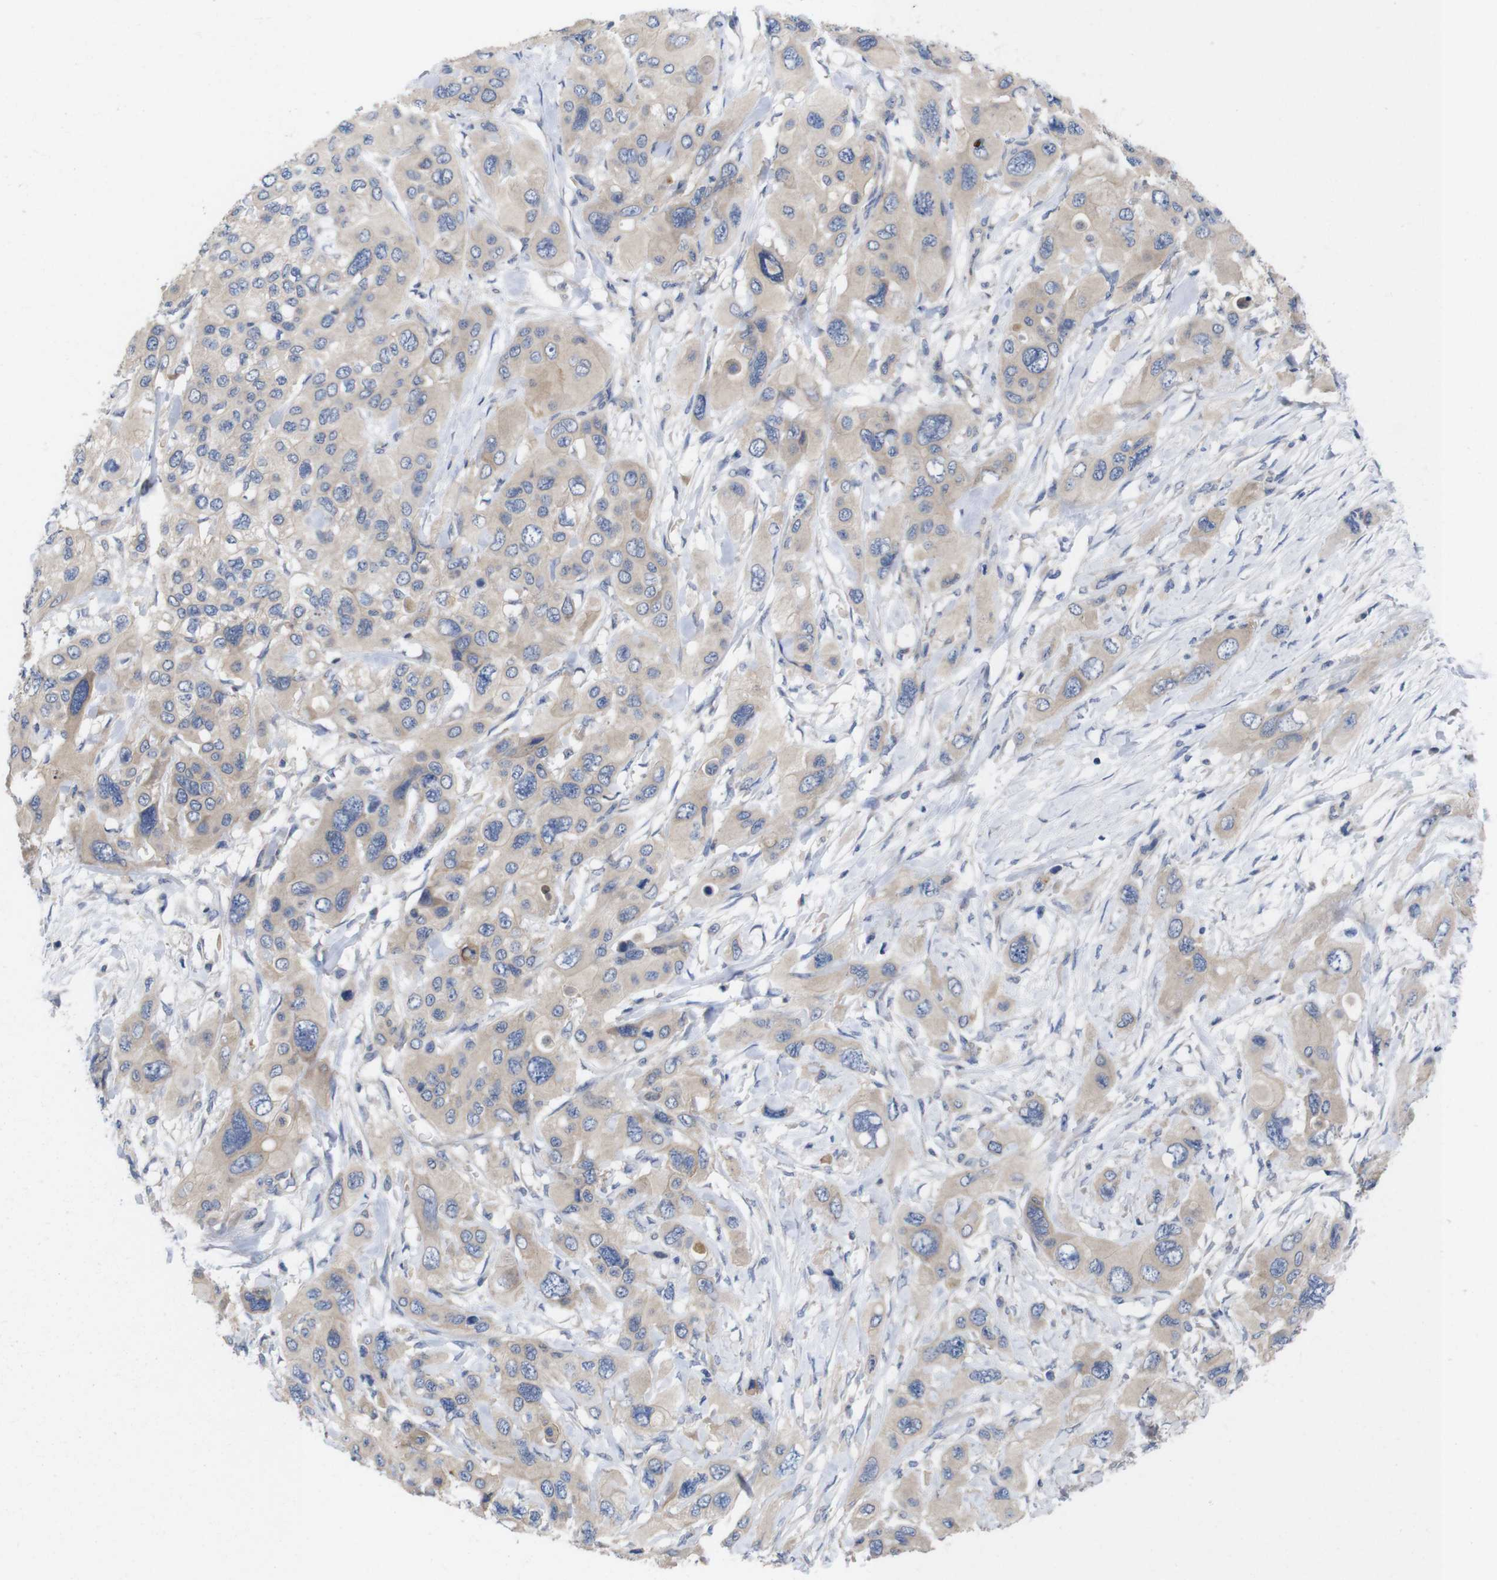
{"staining": {"intensity": "weak", "quantity": ">75%", "location": "cytoplasmic/membranous"}, "tissue": "pancreatic cancer", "cell_type": "Tumor cells", "image_type": "cancer", "snomed": [{"axis": "morphology", "description": "Adenocarcinoma, NOS"}, {"axis": "topography", "description": "Pancreas"}], "caption": "Pancreatic cancer (adenocarcinoma) stained with a protein marker exhibits weak staining in tumor cells.", "gene": "USH1C", "patient": {"sex": "male", "age": 73}}